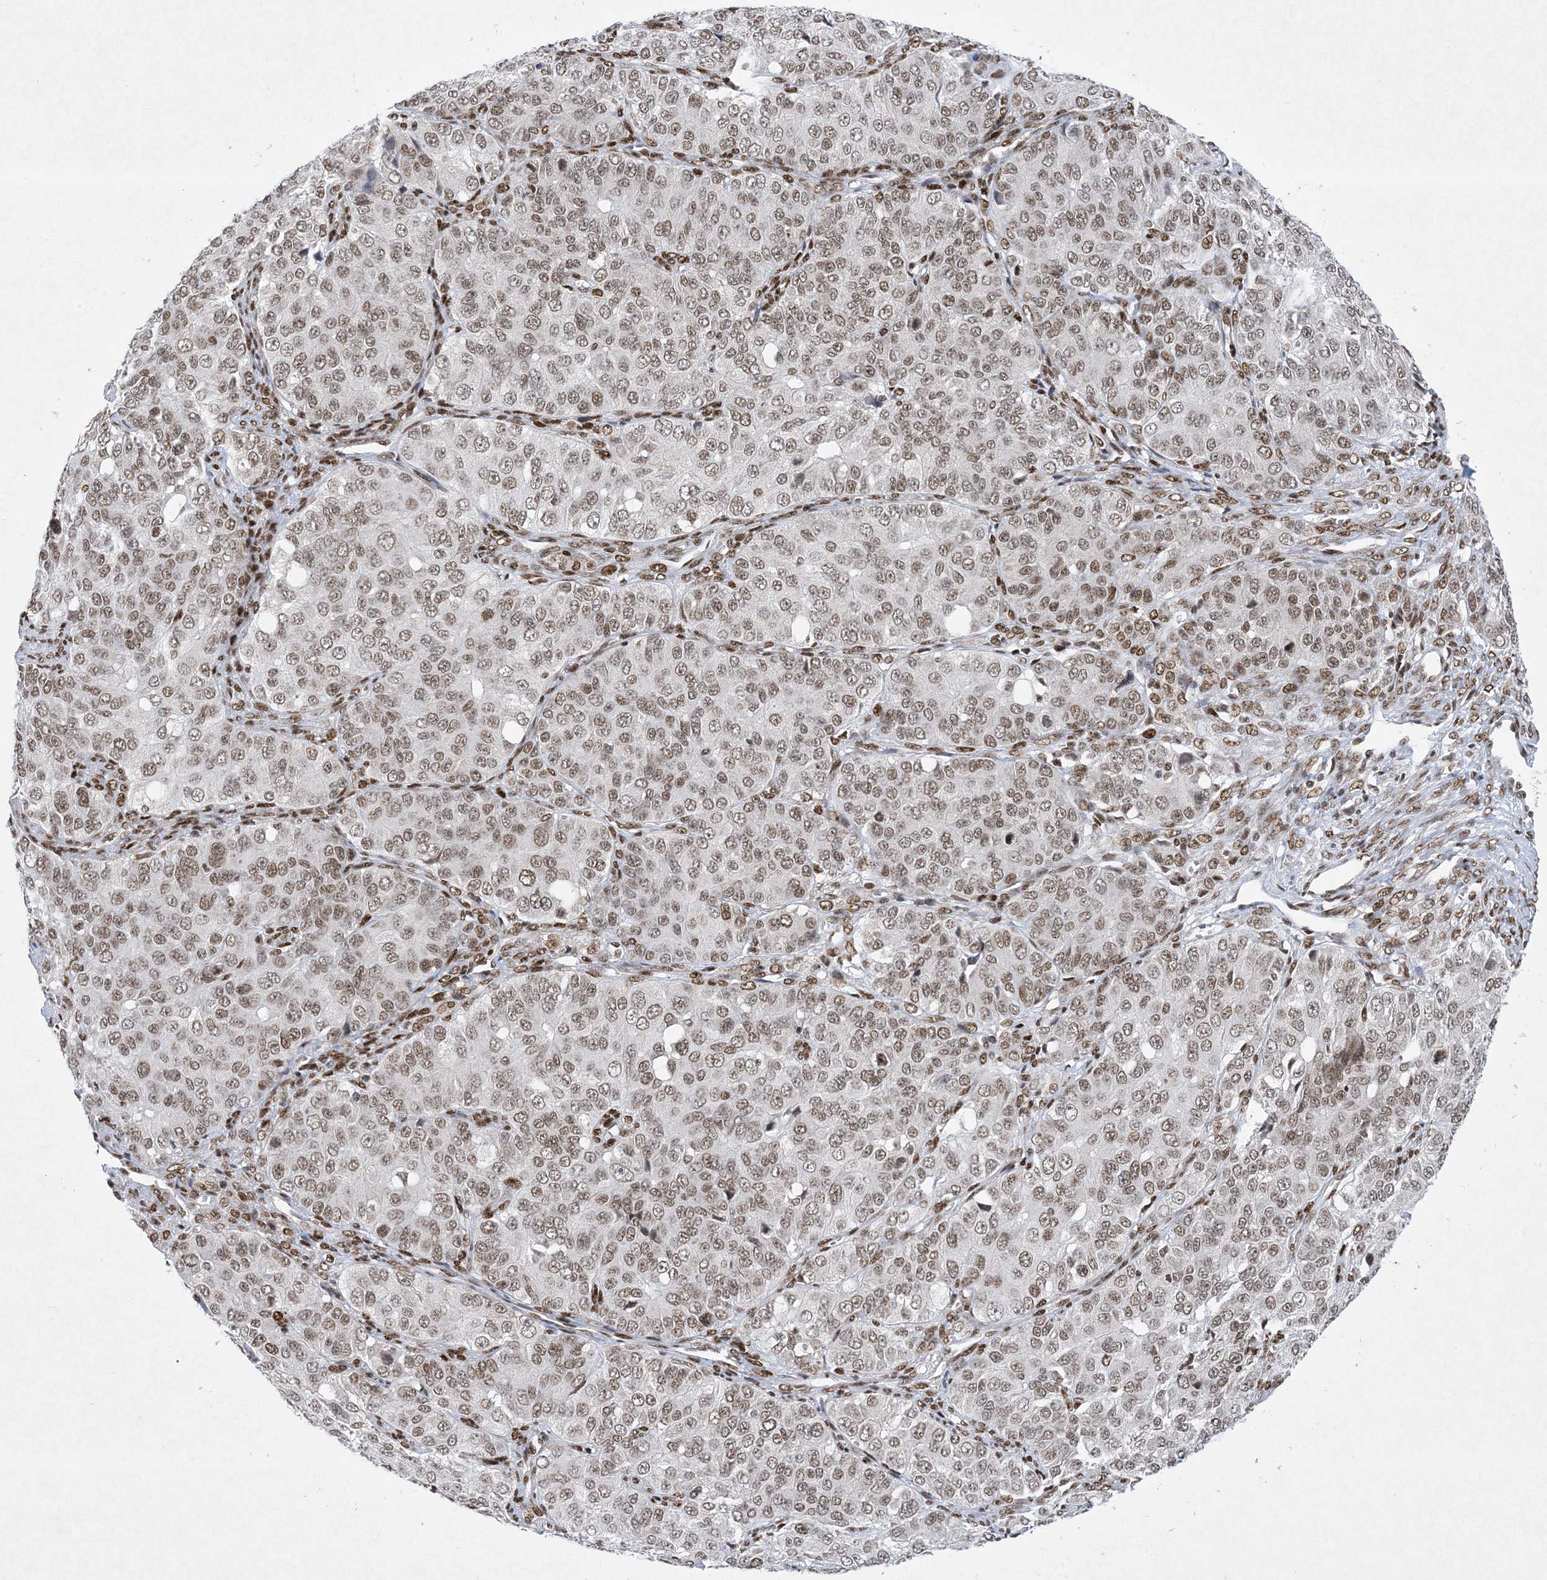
{"staining": {"intensity": "moderate", "quantity": ">75%", "location": "nuclear"}, "tissue": "ovarian cancer", "cell_type": "Tumor cells", "image_type": "cancer", "snomed": [{"axis": "morphology", "description": "Carcinoma, endometroid"}, {"axis": "topography", "description": "Ovary"}], "caption": "This micrograph displays immunohistochemistry (IHC) staining of ovarian cancer (endometroid carcinoma), with medium moderate nuclear expression in approximately >75% of tumor cells.", "gene": "PKNOX2", "patient": {"sex": "female", "age": 51}}